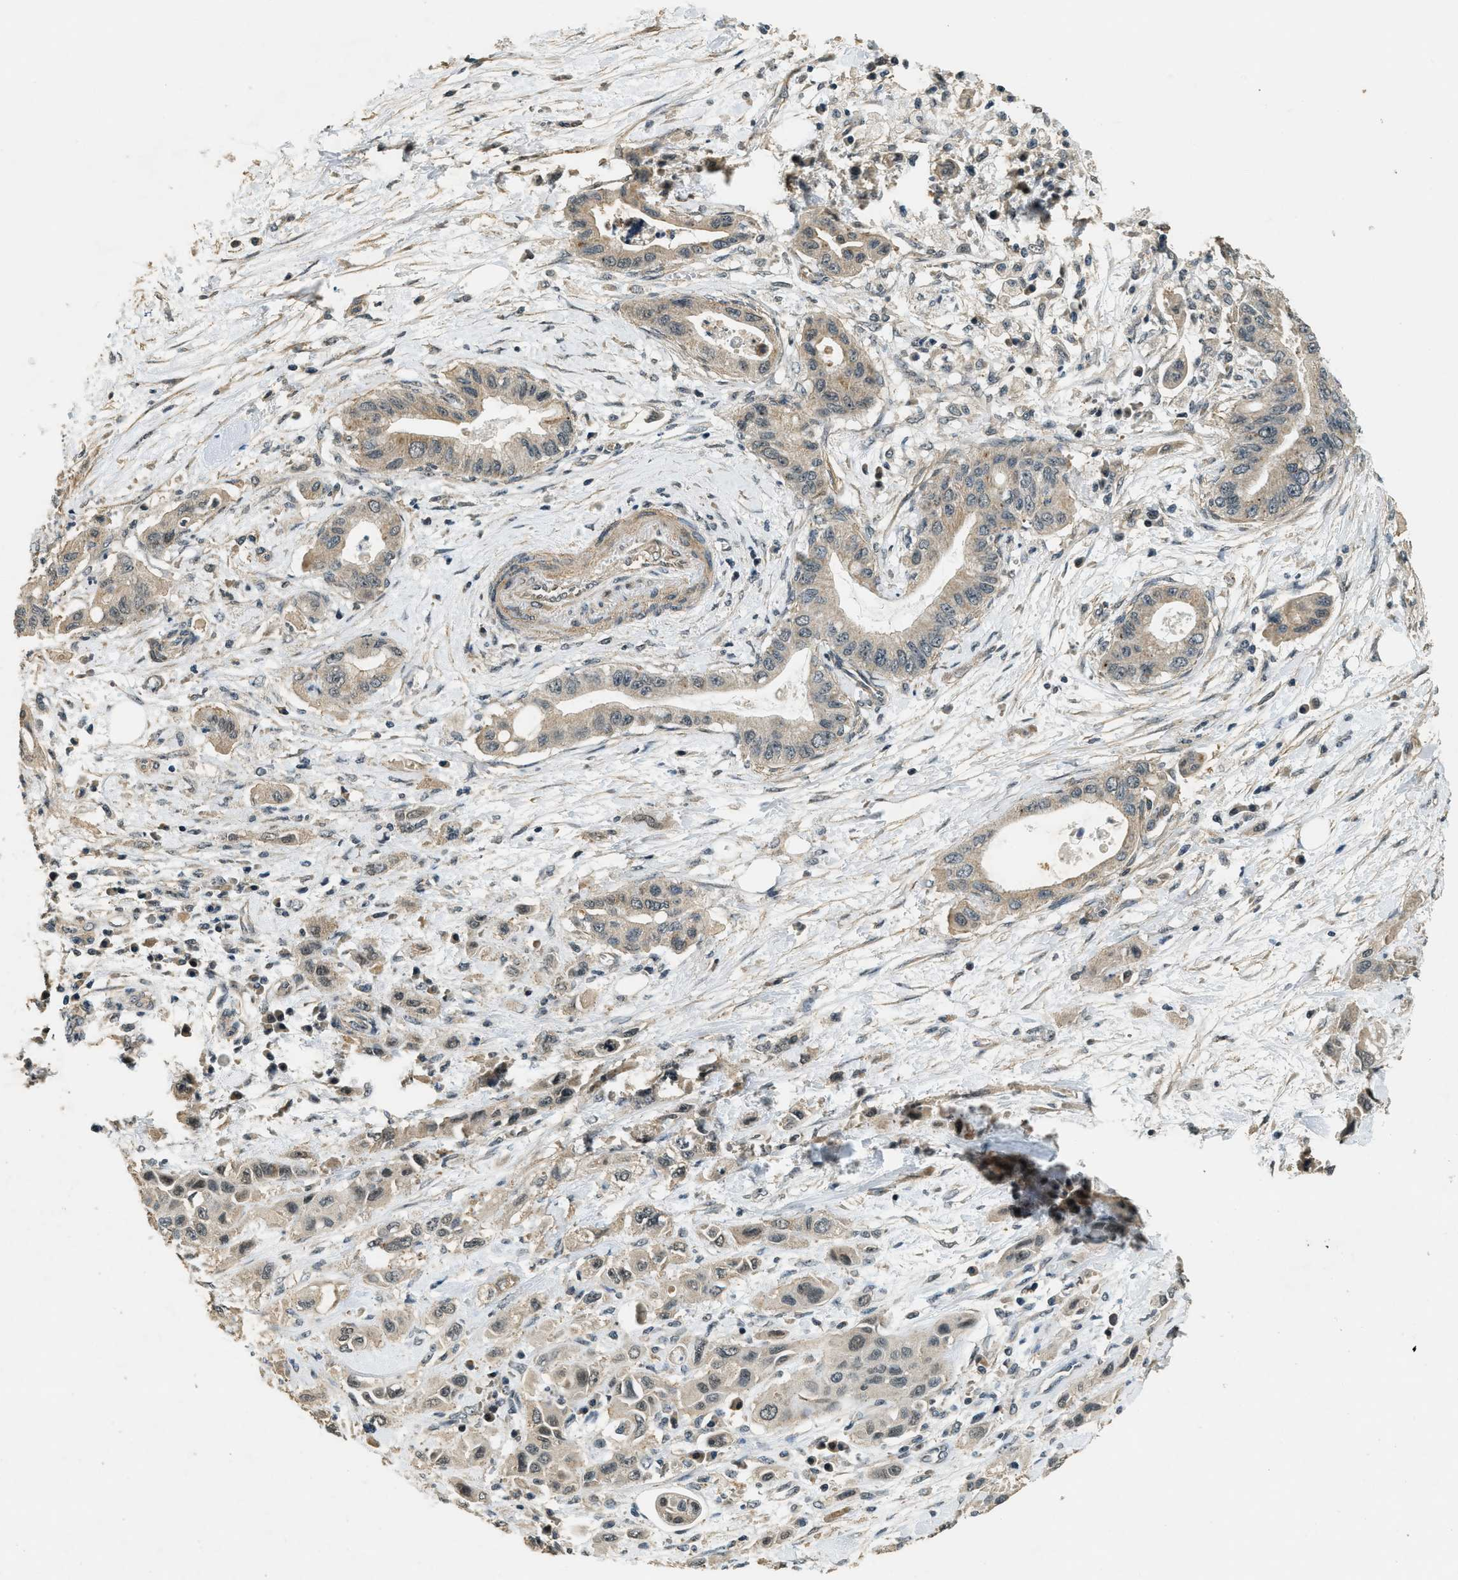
{"staining": {"intensity": "weak", "quantity": ">75%", "location": "cytoplasmic/membranous"}, "tissue": "pancreatic cancer", "cell_type": "Tumor cells", "image_type": "cancer", "snomed": [{"axis": "morphology", "description": "Adenocarcinoma, NOS"}, {"axis": "topography", "description": "Pancreas"}], "caption": "This micrograph displays immunohistochemistry staining of human pancreatic adenocarcinoma, with low weak cytoplasmic/membranous staining in approximately >75% of tumor cells.", "gene": "MED21", "patient": {"sex": "female", "age": 73}}